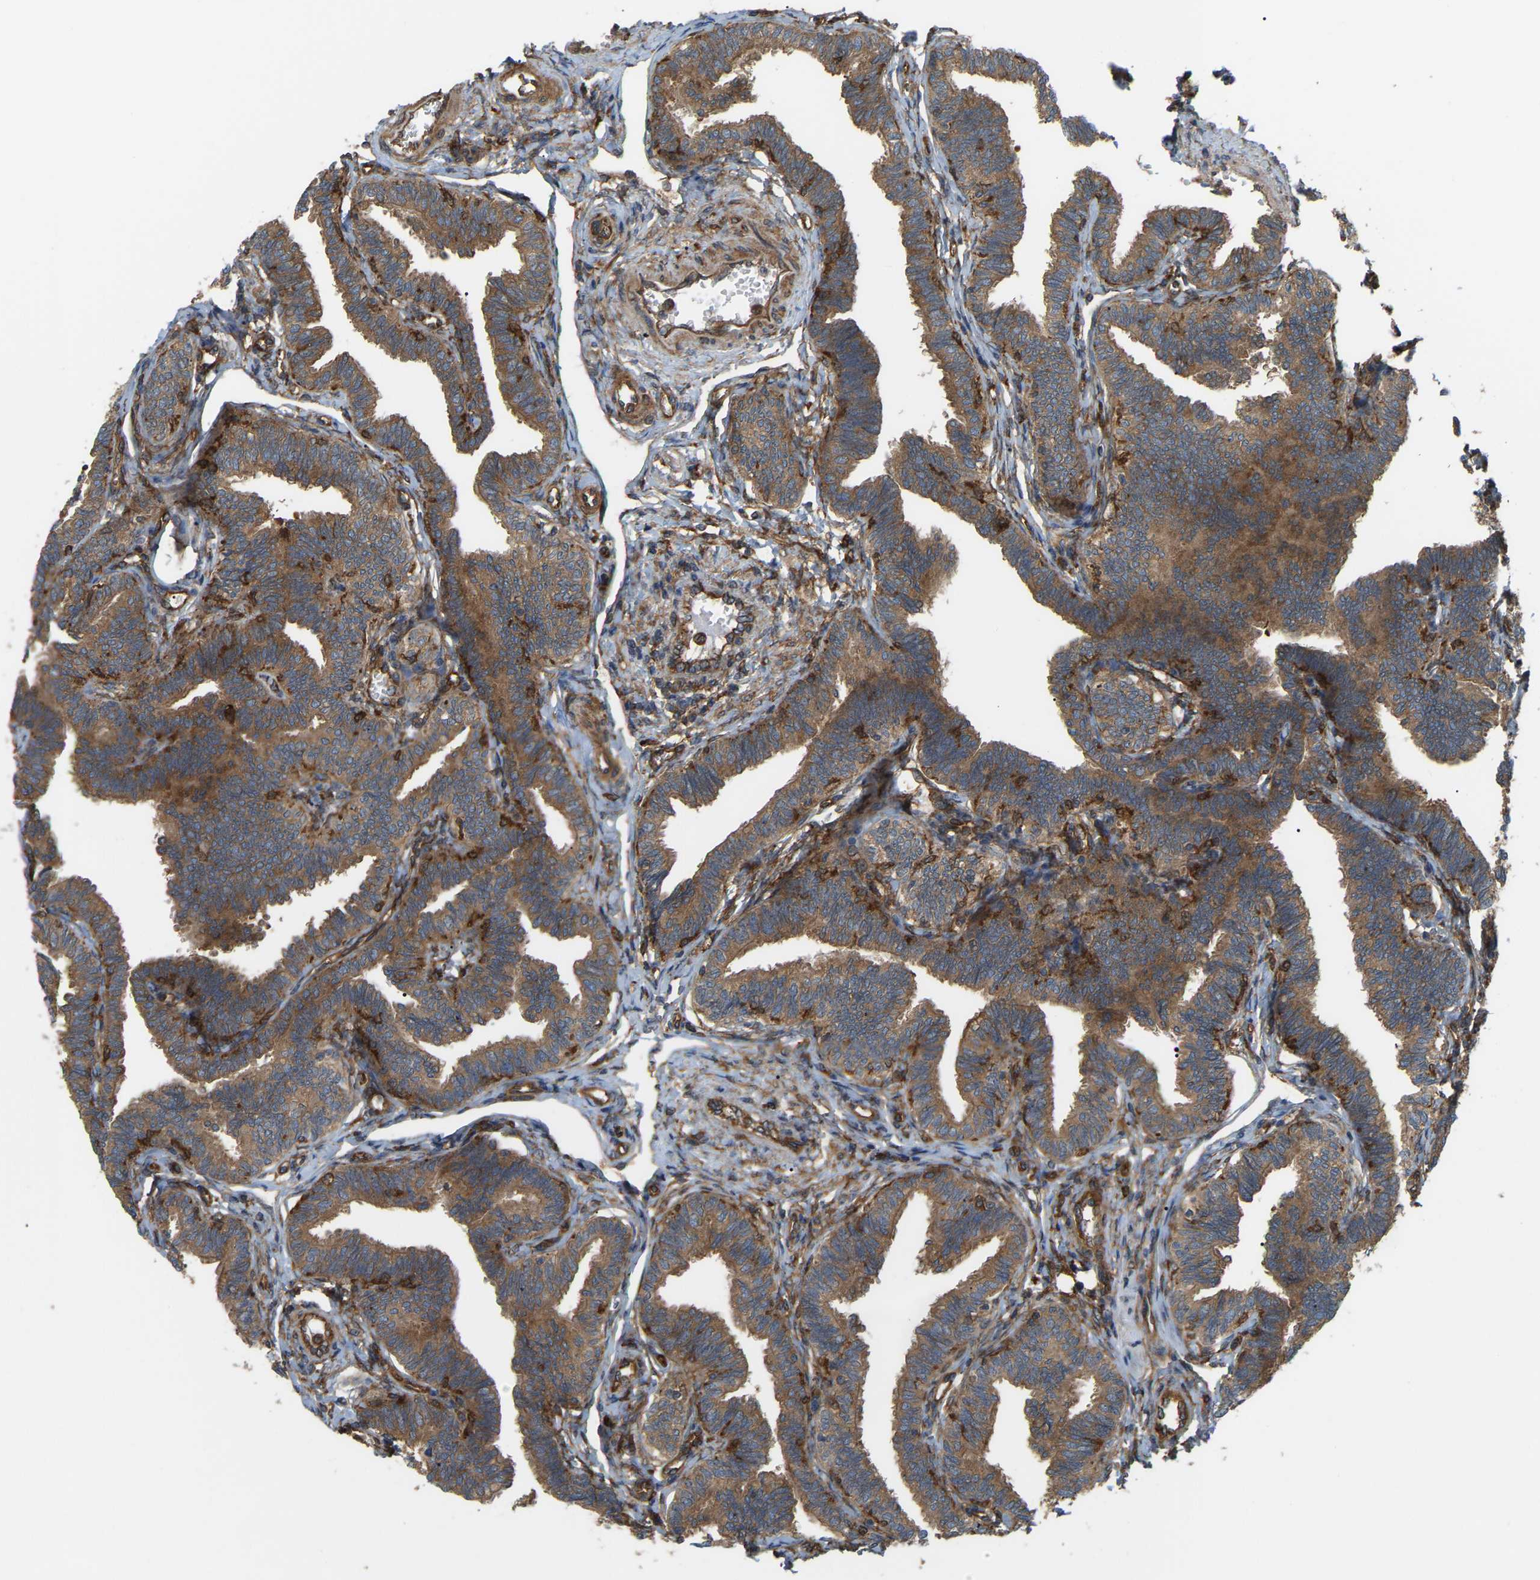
{"staining": {"intensity": "strong", "quantity": ">75%", "location": "cytoplasmic/membranous"}, "tissue": "fallopian tube", "cell_type": "Glandular cells", "image_type": "normal", "snomed": [{"axis": "morphology", "description": "Normal tissue, NOS"}, {"axis": "topography", "description": "Fallopian tube"}, {"axis": "topography", "description": "Ovary"}], "caption": "Brown immunohistochemical staining in normal human fallopian tube reveals strong cytoplasmic/membranous positivity in about >75% of glandular cells. Nuclei are stained in blue.", "gene": "PICALM", "patient": {"sex": "female", "age": 23}}